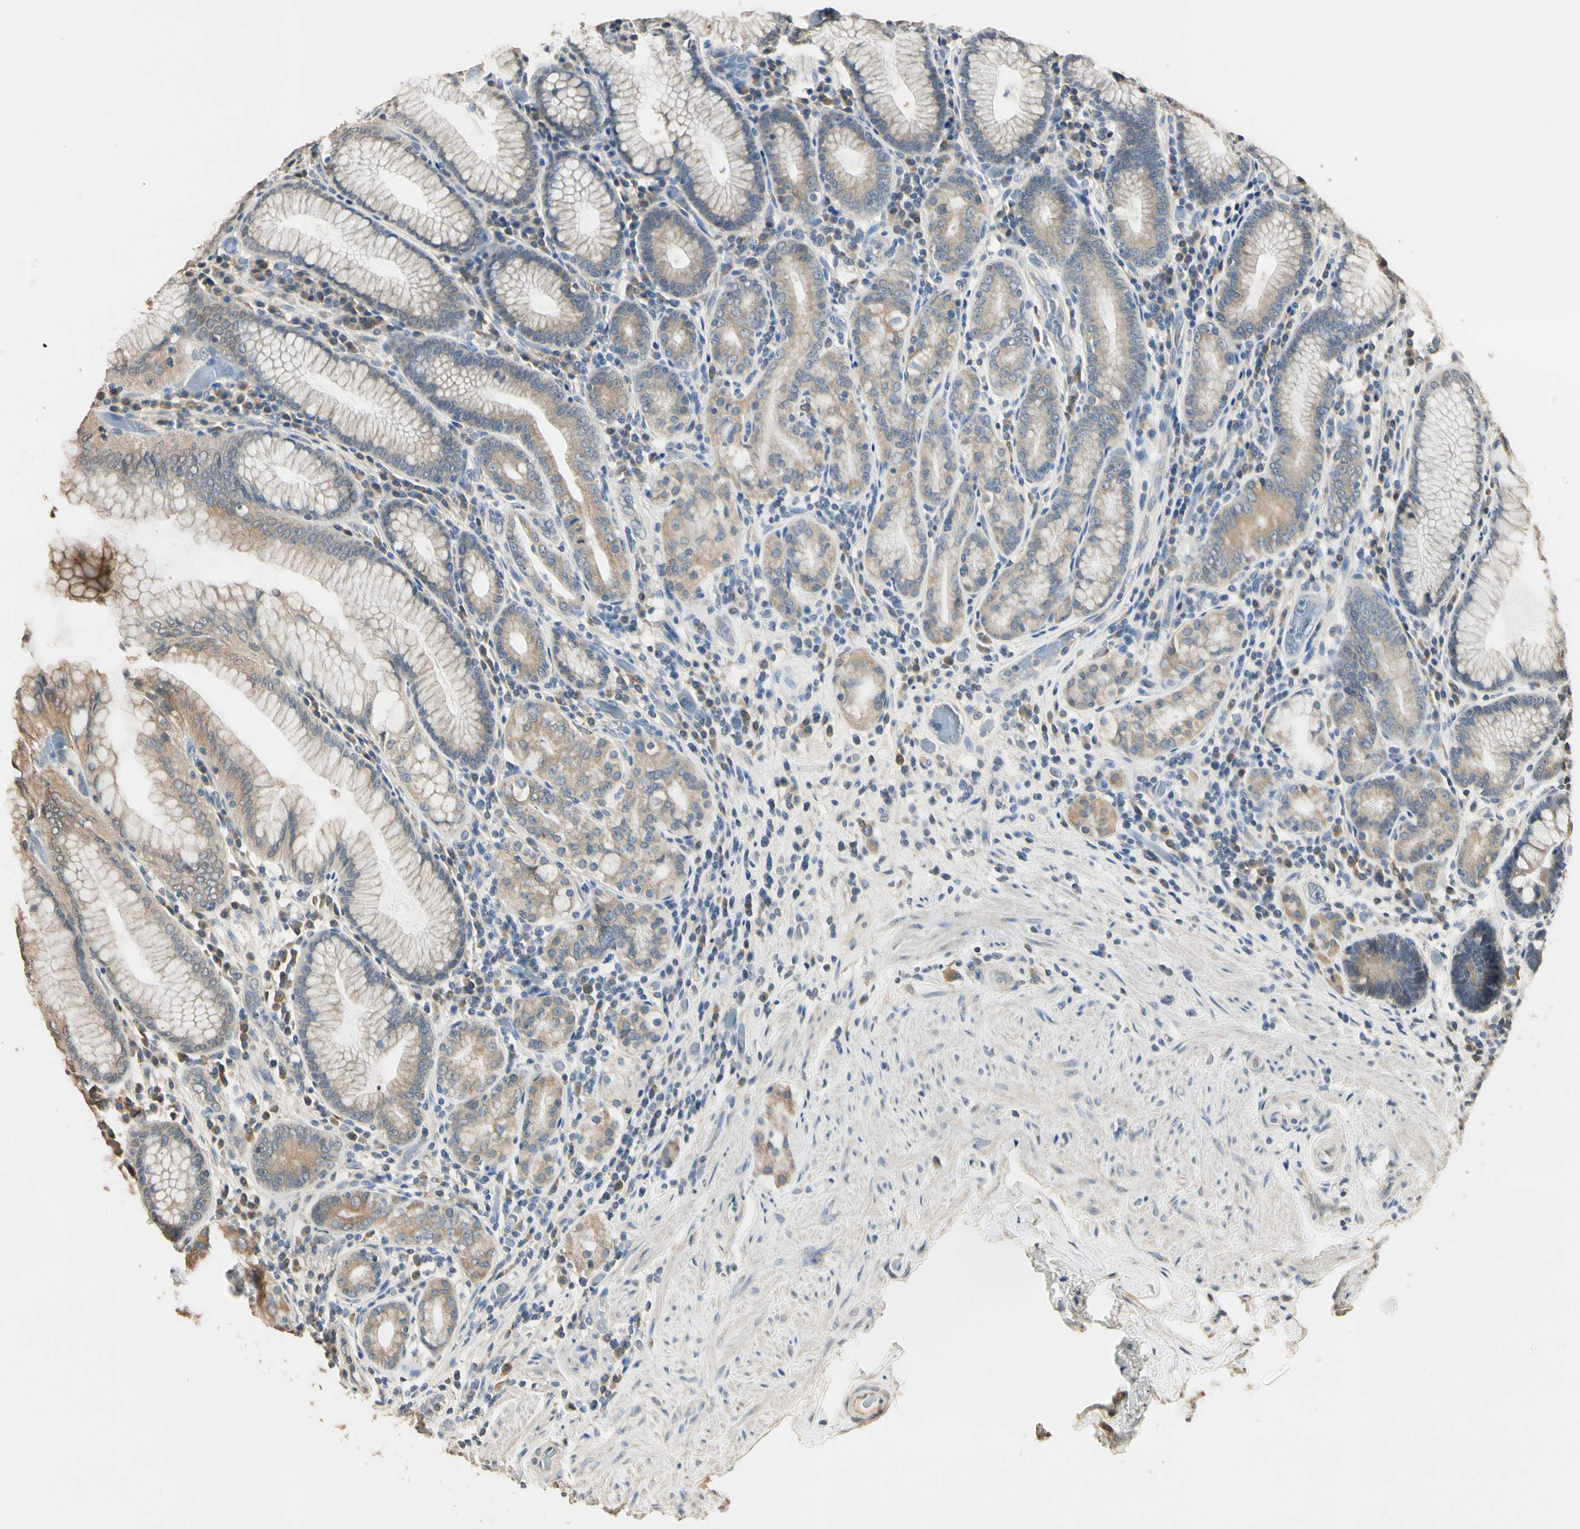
{"staining": {"intensity": "moderate", "quantity": ">75%", "location": "cytoplasmic/membranous"}, "tissue": "stomach", "cell_type": "Glandular cells", "image_type": "normal", "snomed": [{"axis": "morphology", "description": "Normal tissue, NOS"}, {"axis": "topography", "description": "Stomach, lower"}], "caption": "A histopathology image of human stomach stained for a protein displays moderate cytoplasmic/membranous brown staining in glandular cells. (DAB IHC with brightfield microscopy, high magnification).", "gene": "STX18", "patient": {"sex": "female", "age": 76}}